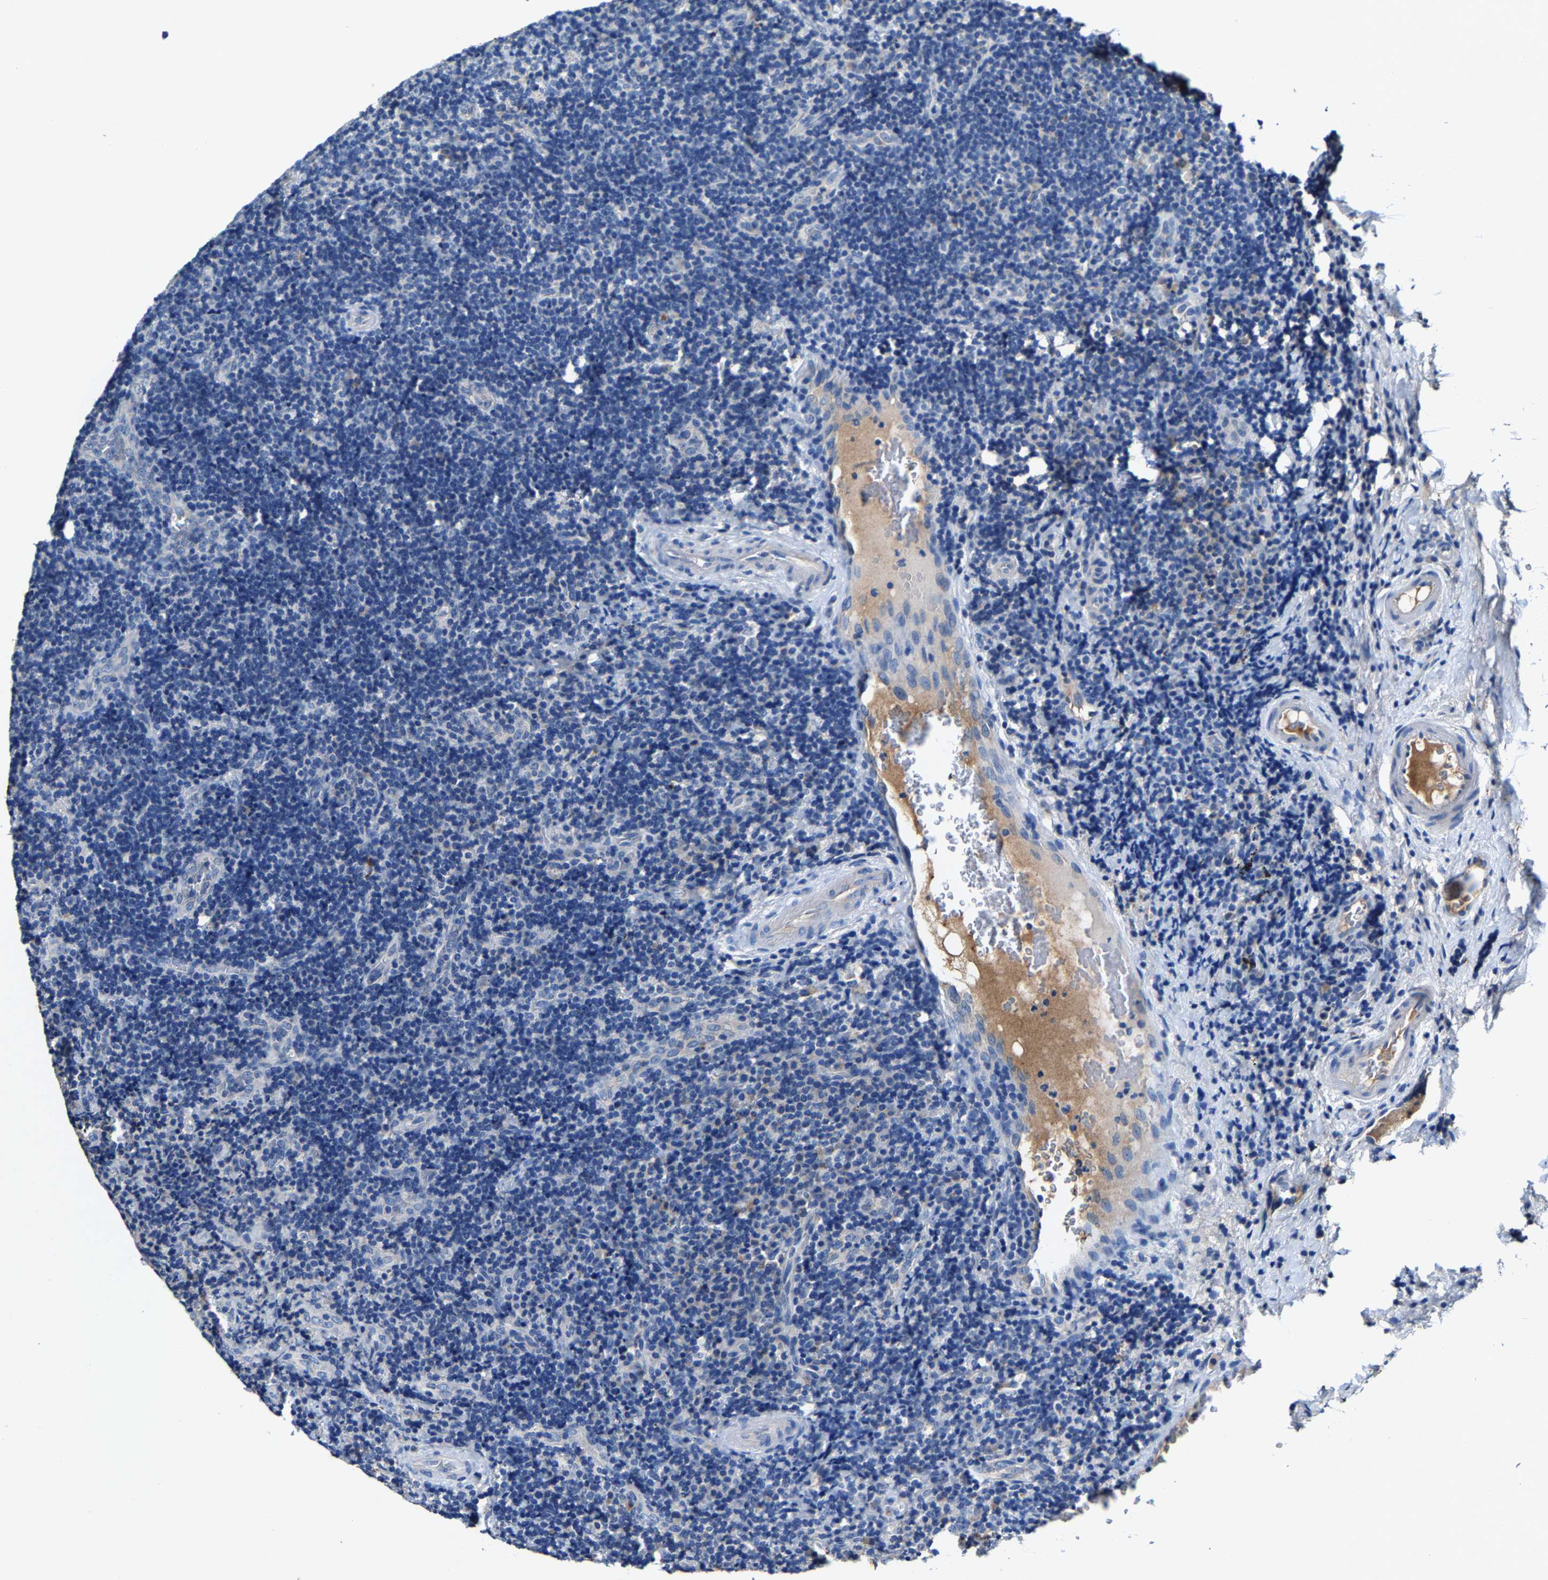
{"staining": {"intensity": "negative", "quantity": "none", "location": "none"}, "tissue": "lymphoma", "cell_type": "Tumor cells", "image_type": "cancer", "snomed": [{"axis": "morphology", "description": "Malignant lymphoma, non-Hodgkin's type, High grade"}, {"axis": "topography", "description": "Tonsil"}], "caption": "Human lymphoma stained for a protein using IHC exhibits no positivity in tumor cells.", "gene": "SLC25A25", "patient": {"sex": "female", "age": 36}}